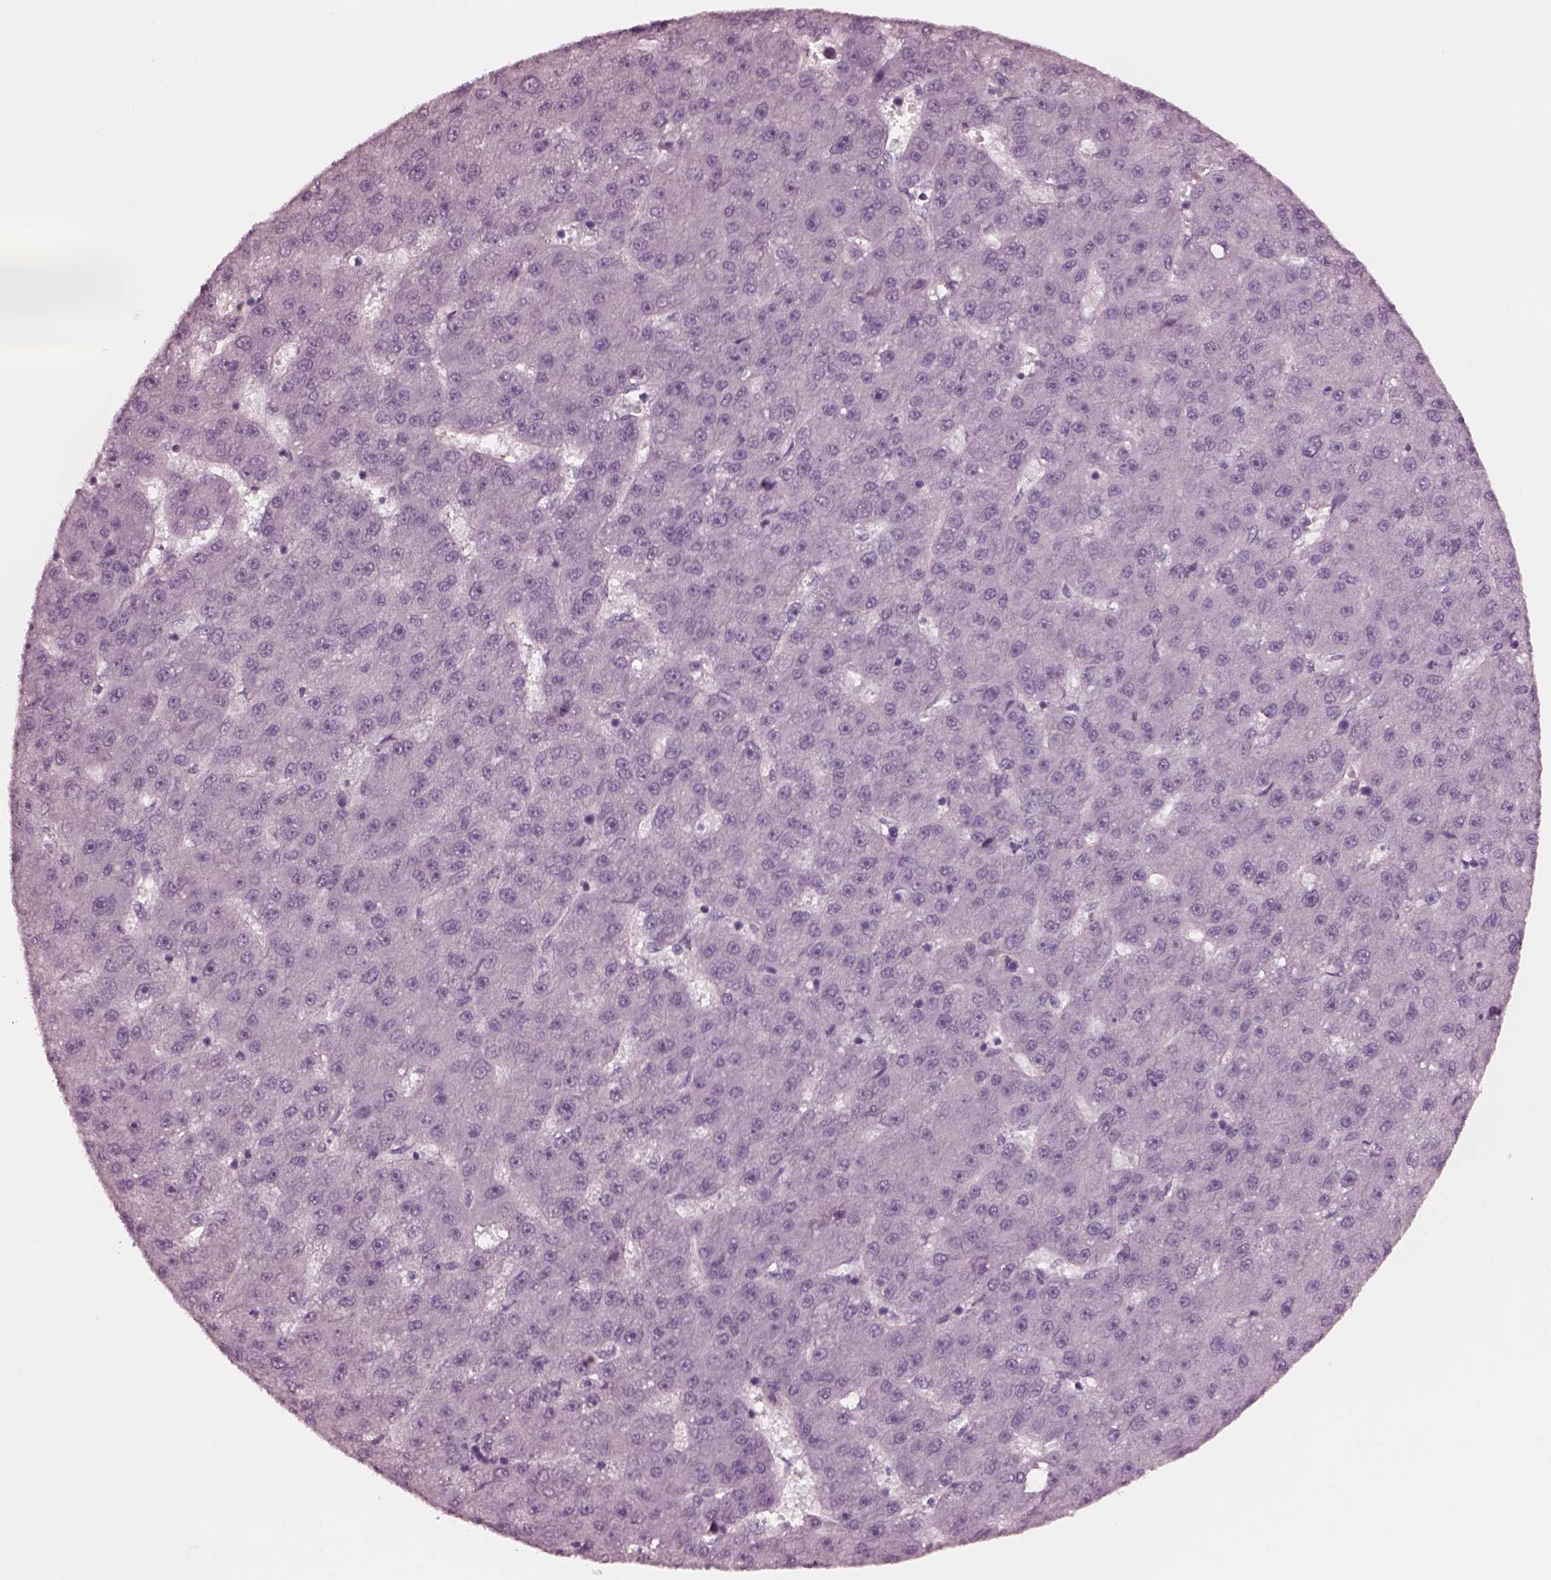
{"staining": {"intensity": "negative", "quantity": "none", "location": "none"}, "tissue": "liver cancer", "cell_type": "Tumor cells", "image_type": "cancer", "snomed": [{"axis": "morphology", "description": "Carcinoma, Hepatocellular, NOS"}, {"axis": "topography", "description": "Liver"}], "caption": "A micrograph of liver cancer stained for a protein demonstrates no brown staining in tumor cells.", "gene": "YY2", "patient": {"sex": "male", "age": 67}}